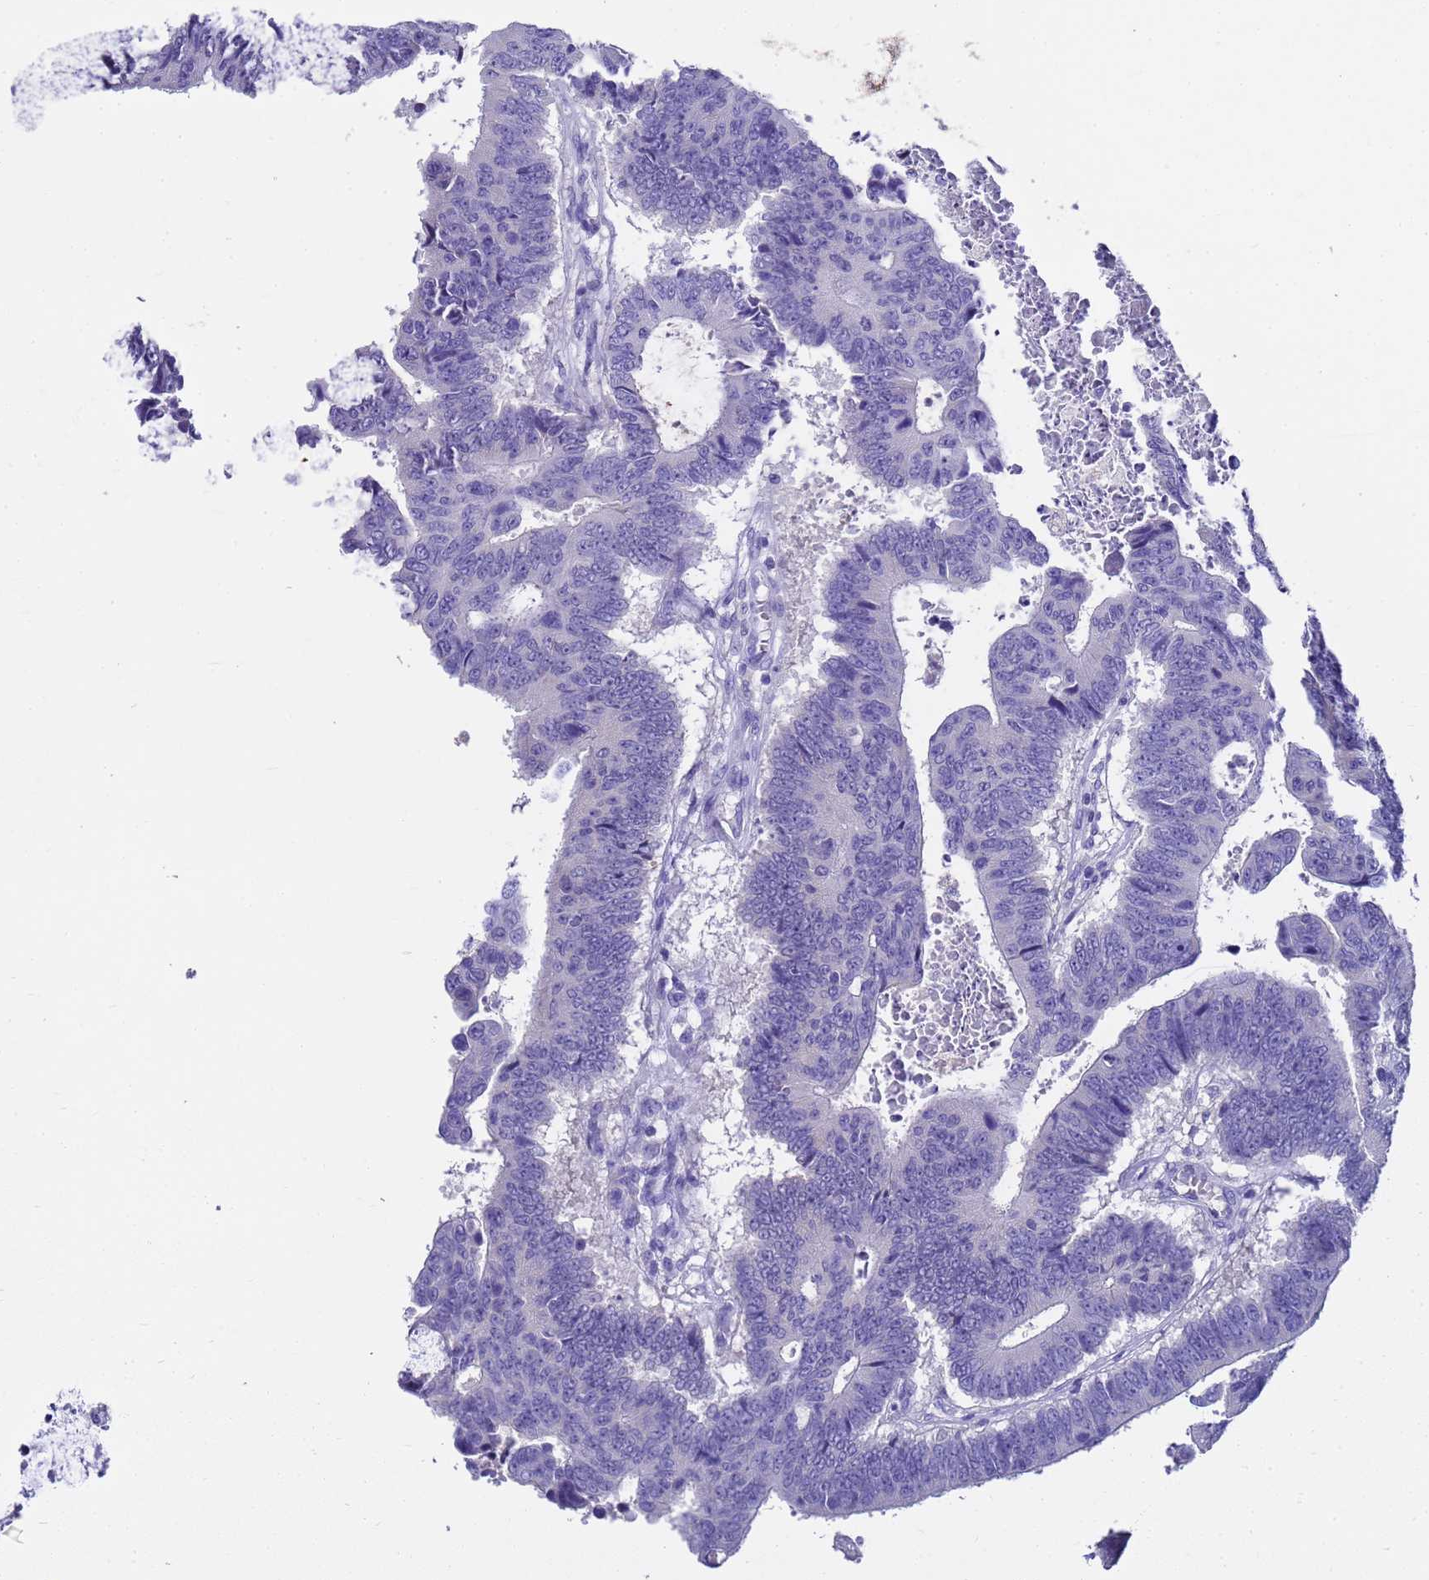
{"staining": {"intensity": "negative", "quantity": "none", "location": "none"}, "tissue": "colorectal cancer", "cell_type": "Tumor cells", "image_type": "cancer", "snomed": [{"axis": "morphology", "description": "Adenocarcinoma, NOS"}, {"axis": "topography", "description": "Rectum"}], "caption": "Colorectal cancer (adenocarcinoma) was stained to show a protein in brown. There is no significant staining in tumor cells.", "gene": "MS4A13", "patient": {"sex": "male", "age": 84}}